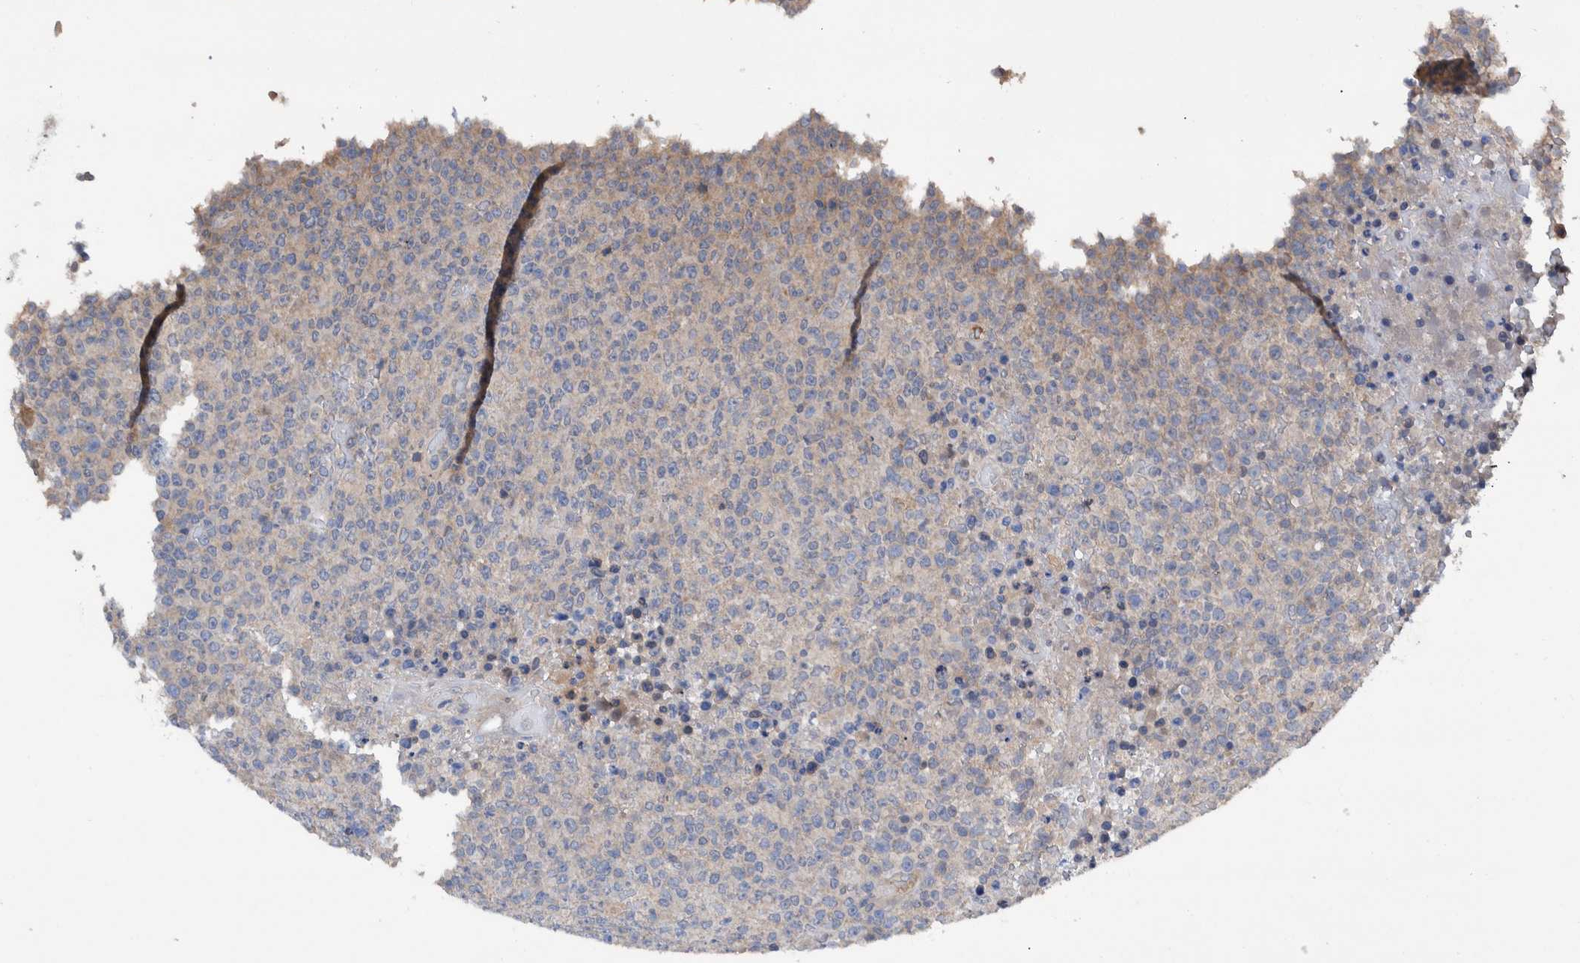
{"staining": {"intensity": "negative", "quantity": "none", "location": "none"}, "tissue": "lymphoma", "cell_type": "Tumor cells", "image_type": "cancer", "snomed": [{"axis": "morphology", "description": "Malignant lymphoma, non-Hodgkin's type, High grade"}, {"axis": "topography", "description": "Lymph node"}], "caption": "Immunohistochemical staining of high-grade malignant lymphoma, non-Hodgkin's type reveals no significant staining in tumor cells.", "gene": "PLPBP", "patient": {"sex": "male", "age": 13}}